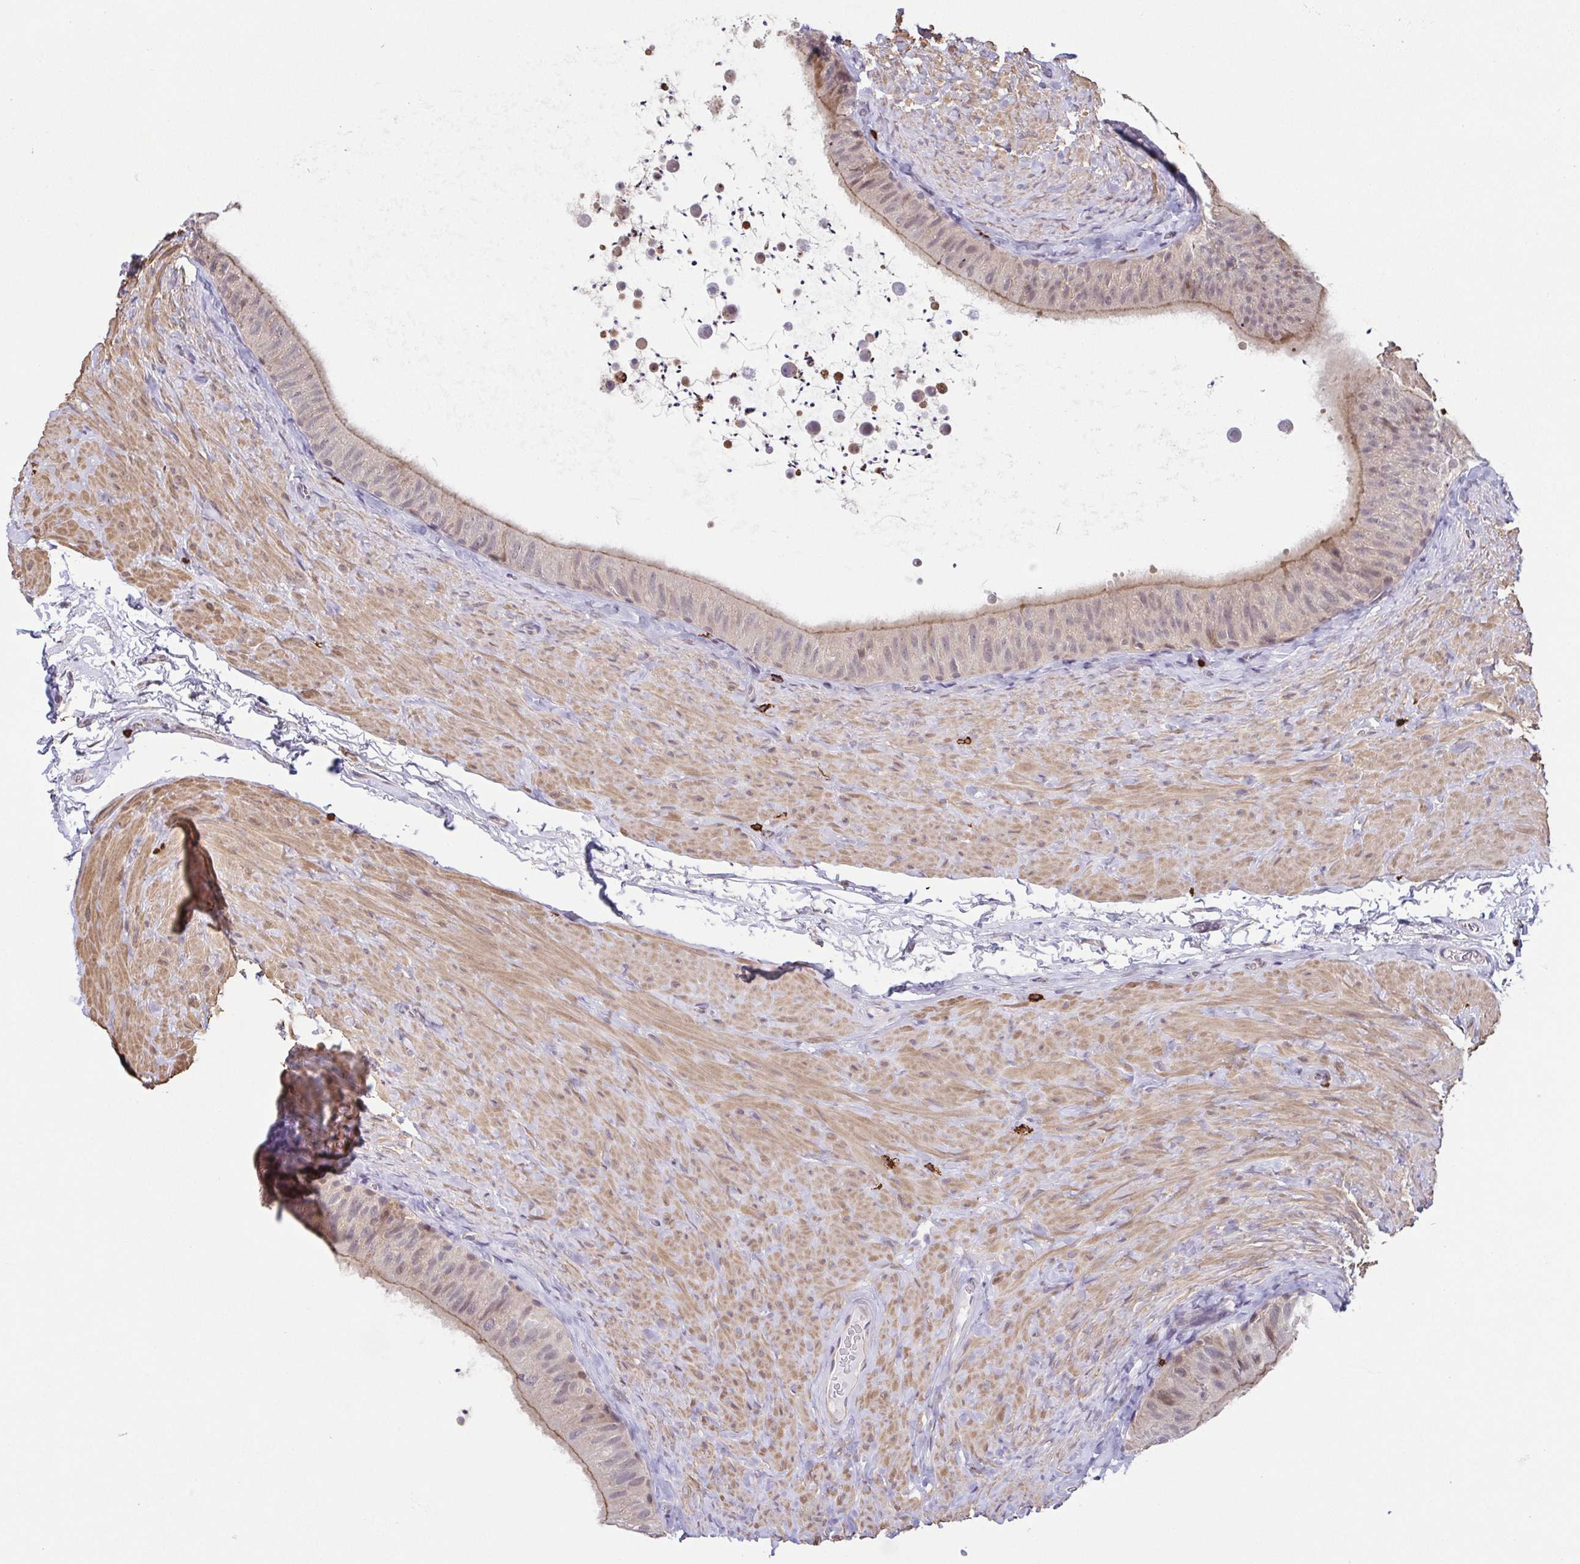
{"staining": {"intensity": "weak", "quantity": "25%-75%", "location": "cytoplasmic/membranous"}, "tissue": "epididymis", "cell_type": "Glandular cells", "image_type": "normal", "snomed": [{"axis": "morphology", "description": "Normal tissue, NOS"}, {"axis": "topography", "description": "Epididymis, spermatic cord, NOS"}, {"axis": "topography", "description": "Epididymis"}], "caption": "Immunohistochemical staining of unremarkable human epididymis shows low levels of weak cytoplasmic/membranous positivity in approximately 25%-75% of glandular cells. Nuclei are stained in blue.", "gene": "PREPL", "patient": {"sex": "male", "age": 31}}